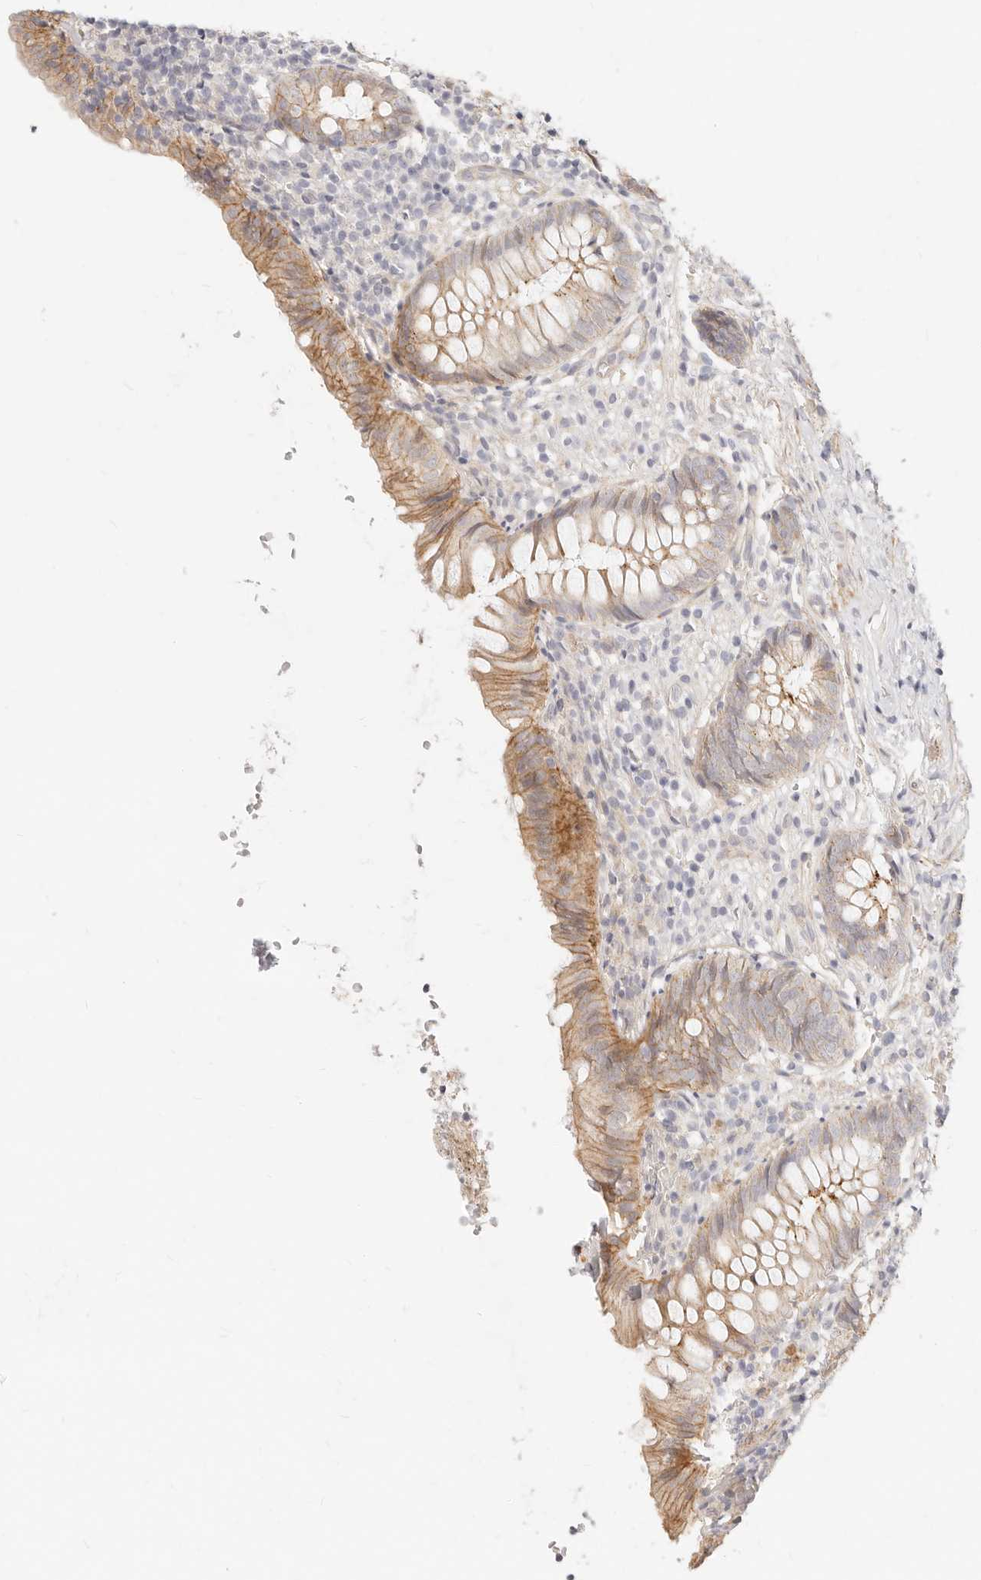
{"staining": {"intensity": "moderate", "quantity": ">75%", "location": "cytoplasmic/membranous"}, "tissue": "appendix", "cell_type": "Glandular cells", "image_type": "normal", "snomed": [{"axis": "morphology", "description": "Normal tissue, NOS"}, {"axis": "topography", "description": "Appendix"}], "caption": "This photomicrograph reveals immunohistochemistry staining of benign appendix, with medium moderate cytoplasmic/membranous positivity in approximately >75% of glandular cells.", "gene": "UBXN10", "patient": {"sex": "male", "age": 8}}